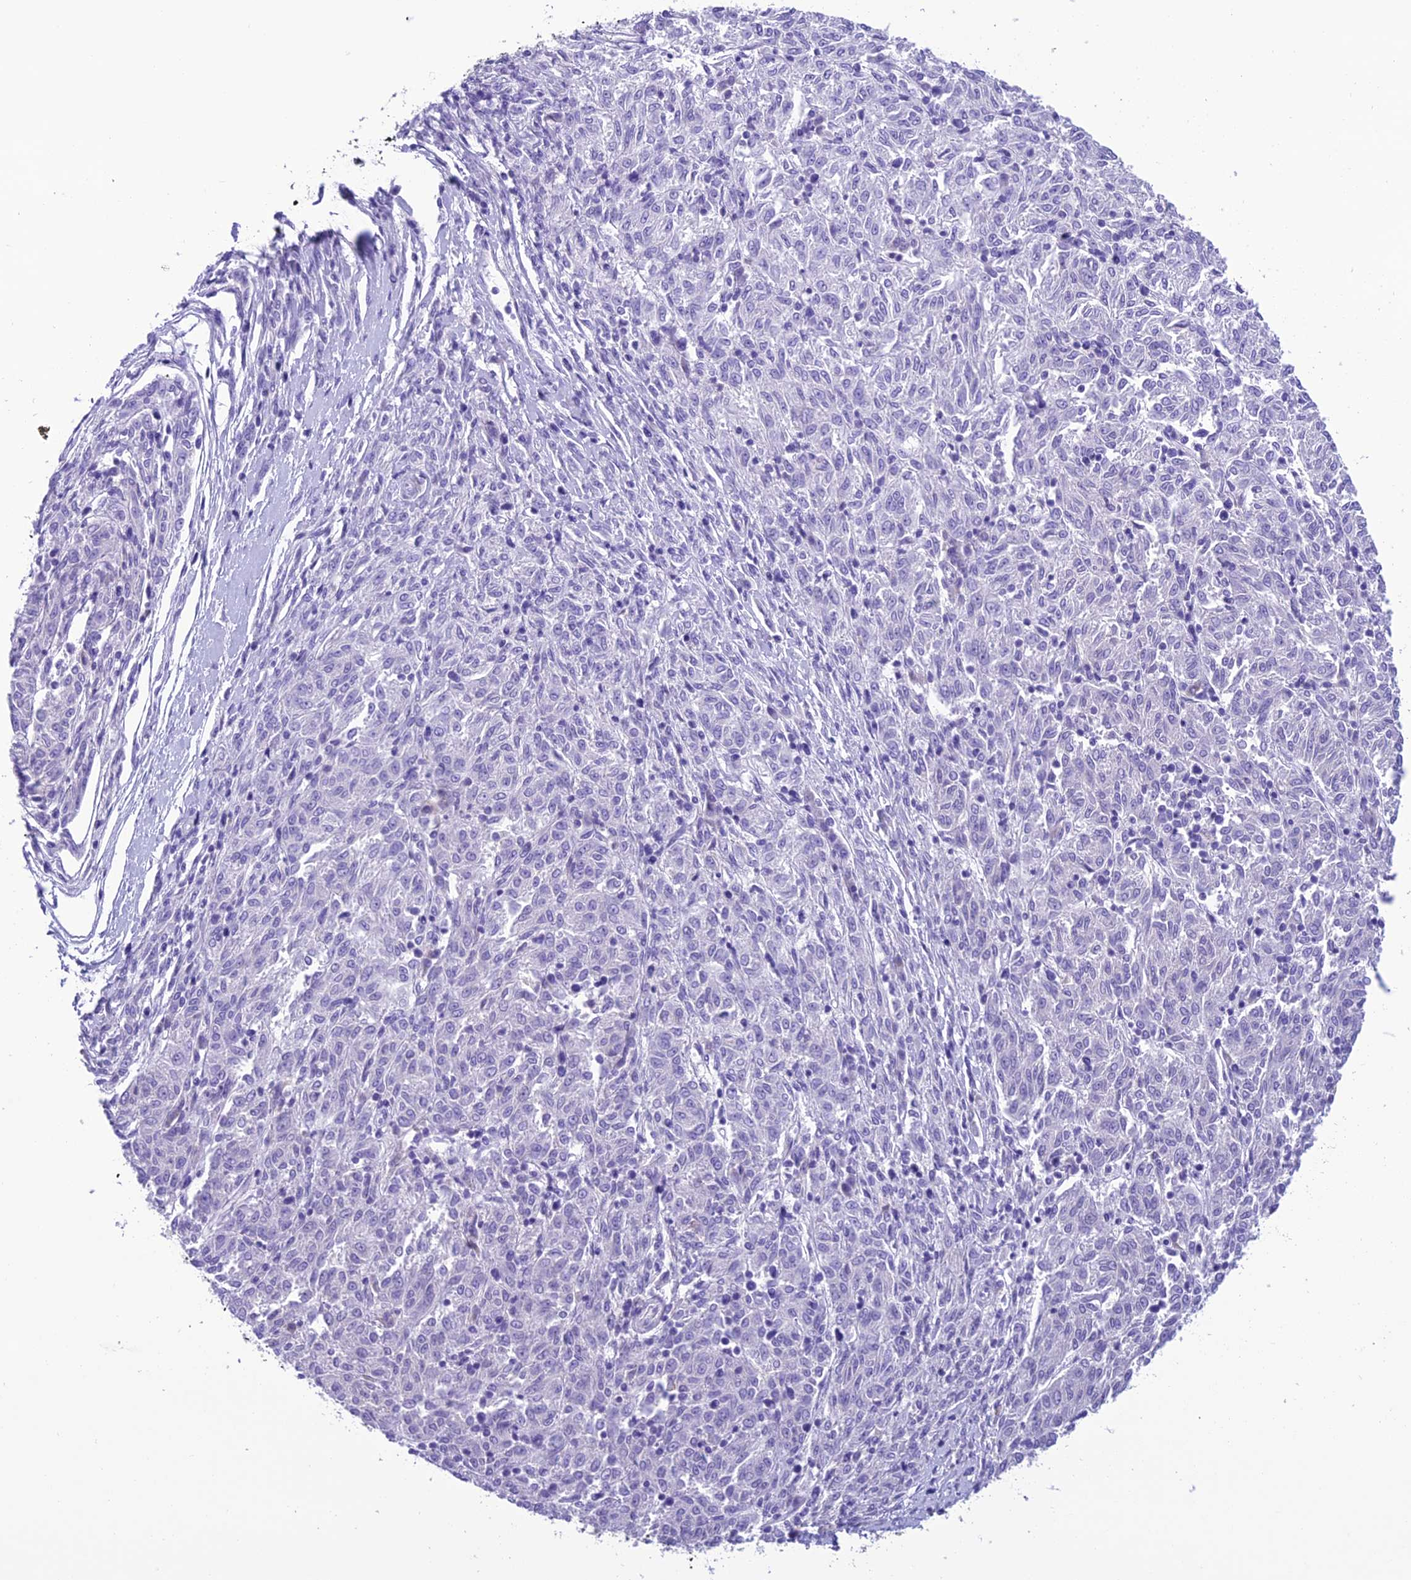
{"staining": {"intensity": "negative", "quantity": "none", "location": "none"}, "tissue": "melanoma", "cell_type": "Tumor cells", "image_type": "cancer", "snomed": [{"axis": "morphology", "description": "Malignant melanoma, NOS"}, {"axis": "topography", "description": "Skin"}], "caption": "DAB (3,3'-diaminobenzidine) immunohistochemical staining of human malignant melanoma shows no significant positivity in tumor cells.", "gene": "TRAM1L1", "patient": {"sex": "female", "age": 72}}